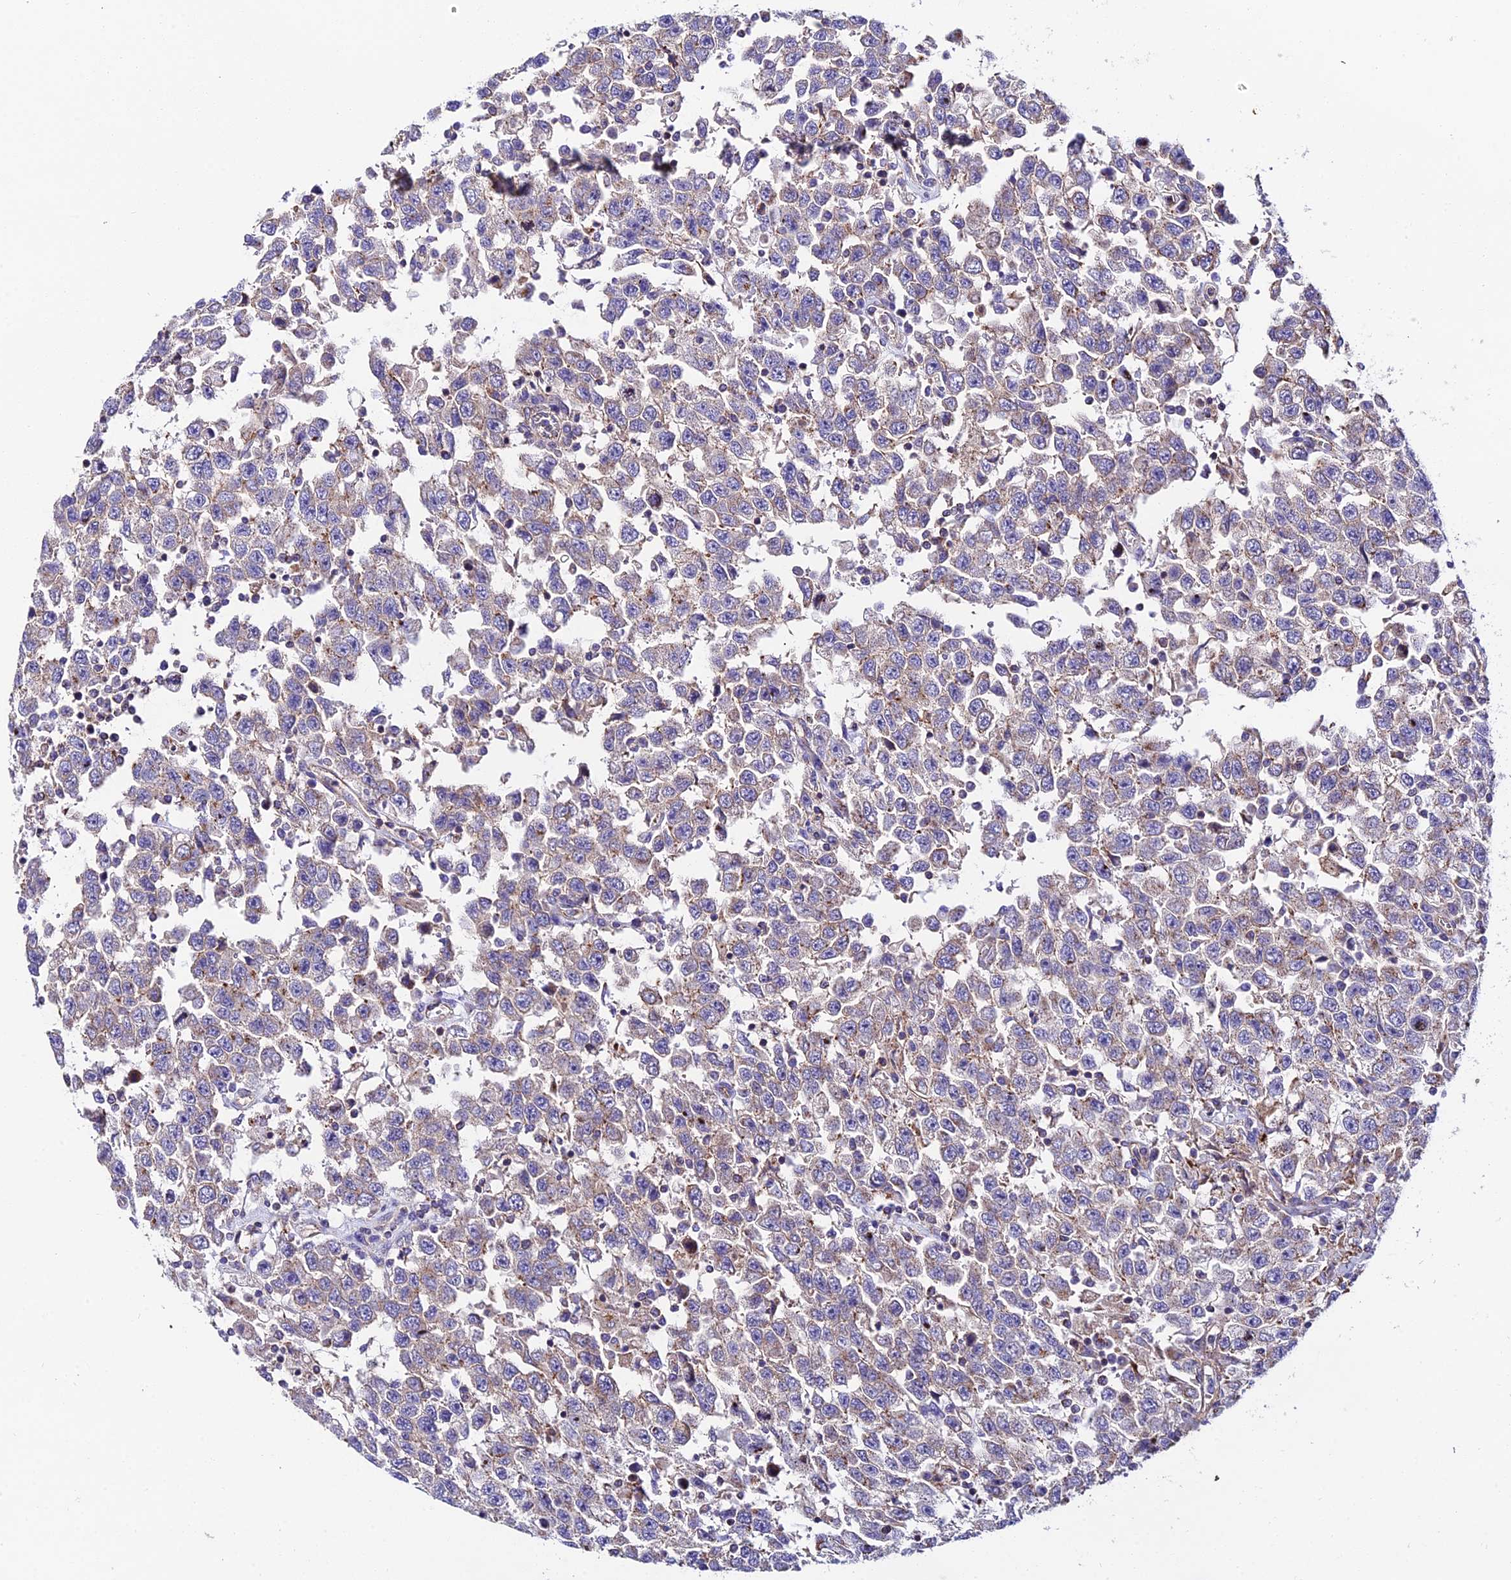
{"staining": {"intensity": "weak", "quantity": "25%-75%", "location": "cytoplasmic/membranous"}, "tissue": "testis cancer", "cell_type": "Tumor cells", "image_type": "cancer", "snomed": [{"axis": "morphology", "description": "Seminoma, NOS"}, {"axis": "topography", "description": "Testis"}], "caption": "DAB immunohistochemical staining of human testis cancer (seminoma) displays weak cytoplasmic/membranous protein expression in approximately 25%-75% of tumor cells.", "gene": "QRFP", "patient": {"sex": "male", "age": 41}}